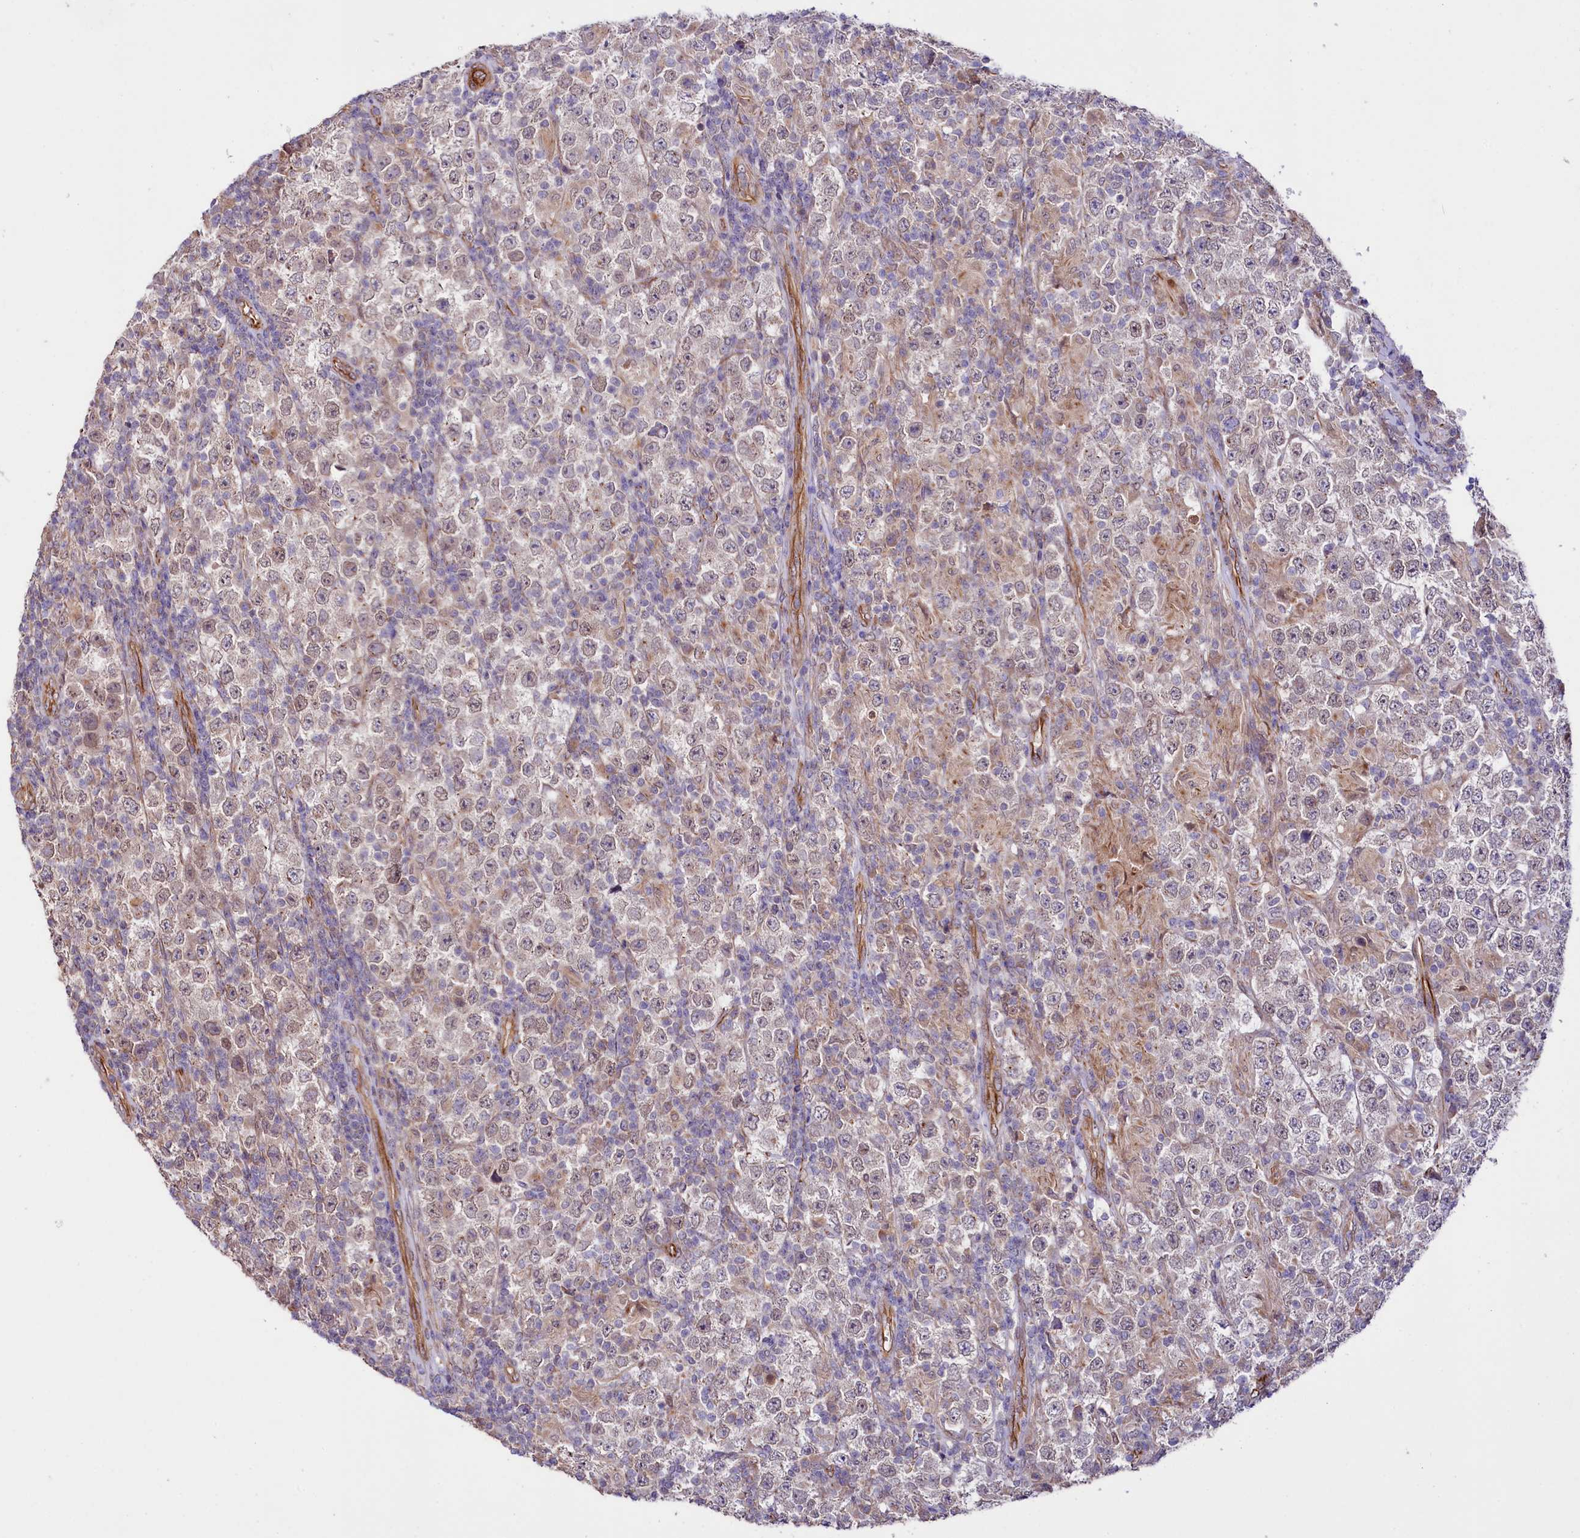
{"staining": {"intensity": "moderate", "quantity": "25%-75%", "location": "nuclear"}, "tissue": "testis cancer", "cell_type": "Tumor cells", "image_type": "cancer", "snomed": [{"axis": "morphology", "description": "Normal tissue, NOS"}, {"axis": "morphology", "description": "Urothelial carcinoma, High grade"}, {"axis": "morphology", "description": "Seminoma, NOS"}, {"axis": "morphology", "description": "Carcinoma, Embryonal, NOS"}, {"axis": "topography", "description": "Urinary bladder"}, {"axis": "topography", "description": "Testis"}], "caption": "Moderate nuclear positivity for a protein is present in approximately 25%-75% of tumor cells of seminoma (testis) using immunohistochemistry (IHC).", "gene": "TTC12", "patient": {"sex": "male", "age": 41}}